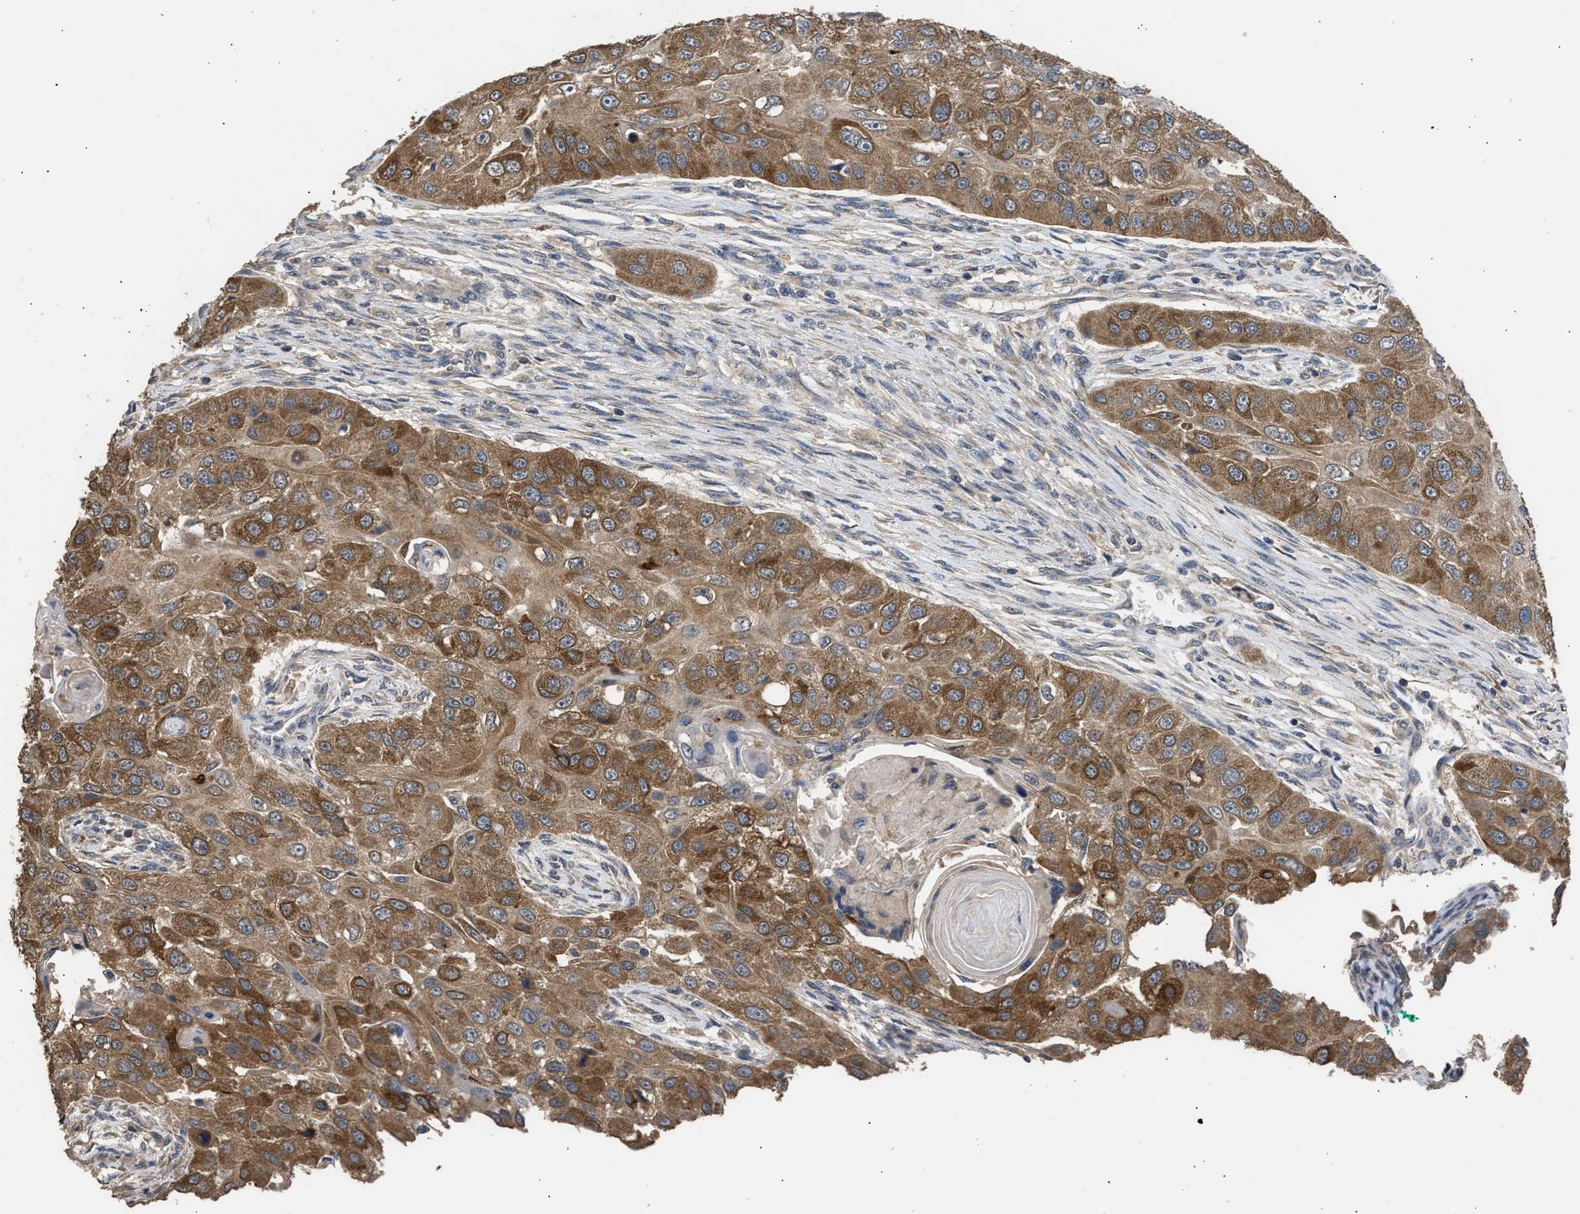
{"staining": {"intensity": "moderate", "quantity": ">75%", "location": "cytoplasmic/membranous"}, "tissue": "head and neck cancer", "cell_type": "Tumor cells", "image_type": "cancer", "snomed": [{"axis": "morphology", "description": "Normal tissue, NOS"}, {"axis": "morphology", "description": "Squamous cell carcinoma, NOS"}, {"axis": "topography", "description": "Skeletal muscle"}, {"axis": "topography", "description": "Head-Neck"}], "caption": "This micrograph demonstrates IHC staining of head and neck squamous cell carcinoma, with medium moderate cytoplasmic/membranous positivity in approximately >75% of tumor cells.", "gene": "SPINT2", "patient": {"sex": "male", "age": 51}}